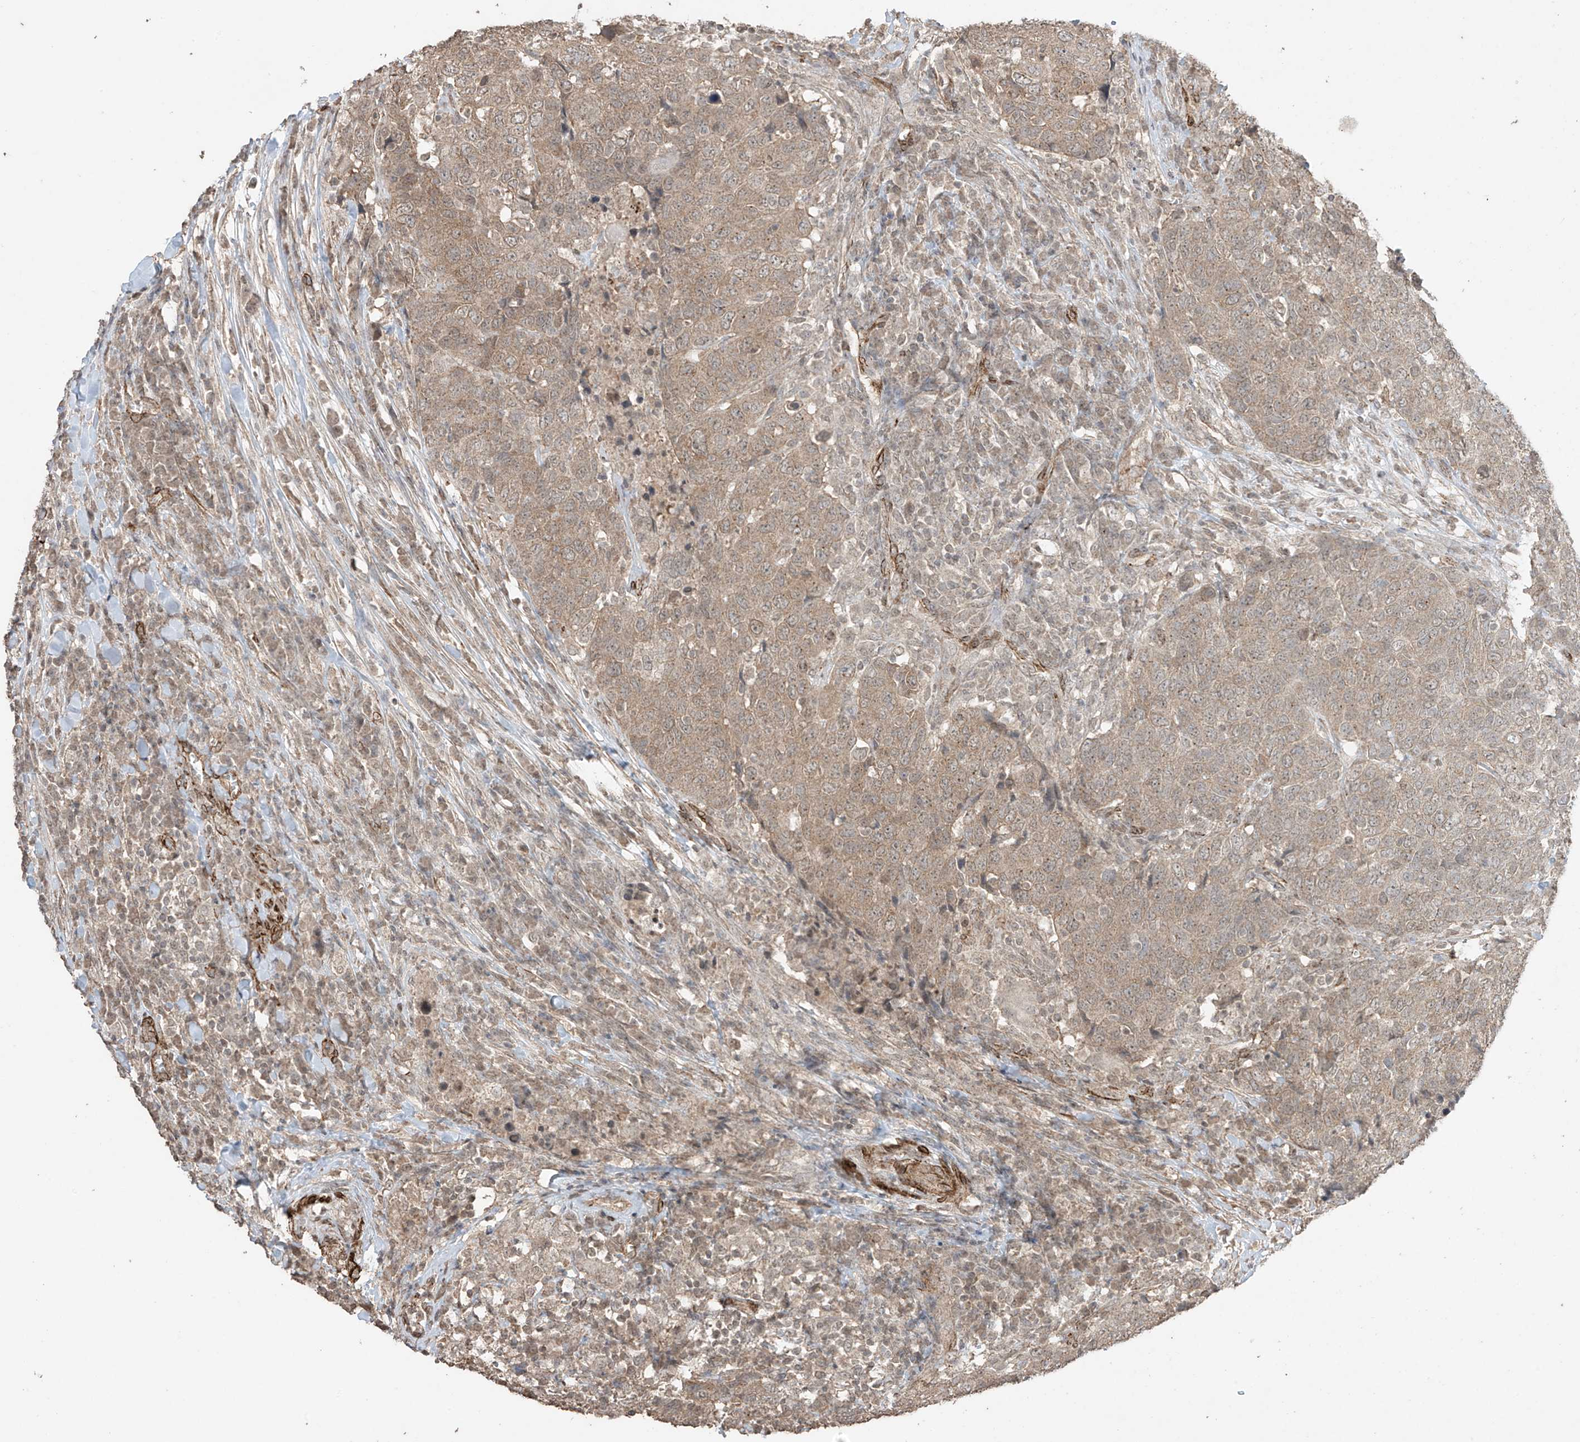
{"staining": {"intensity": "moderate", "quantity": ">75%", "location": "cytoplasmic/membranous"}, "tissue": "head and neck cancer", "cell_type": "Tumor cells", "image_type": "cancer", "snomed": [{"axis": "morphology", "description": "Squamous cell carcinoma, NOS"}, {"axis": "topography", "description": "Head-Neck"}], "caption": "Head and neck squamous cell carcinoma stained with immunohistochemistry (IHC) exhibits moderate cytoplasmic/membranous expression in about >75% of tumor cells.", "gene": "TTLL5", "patient": {"sex": "male", "age": 66}}